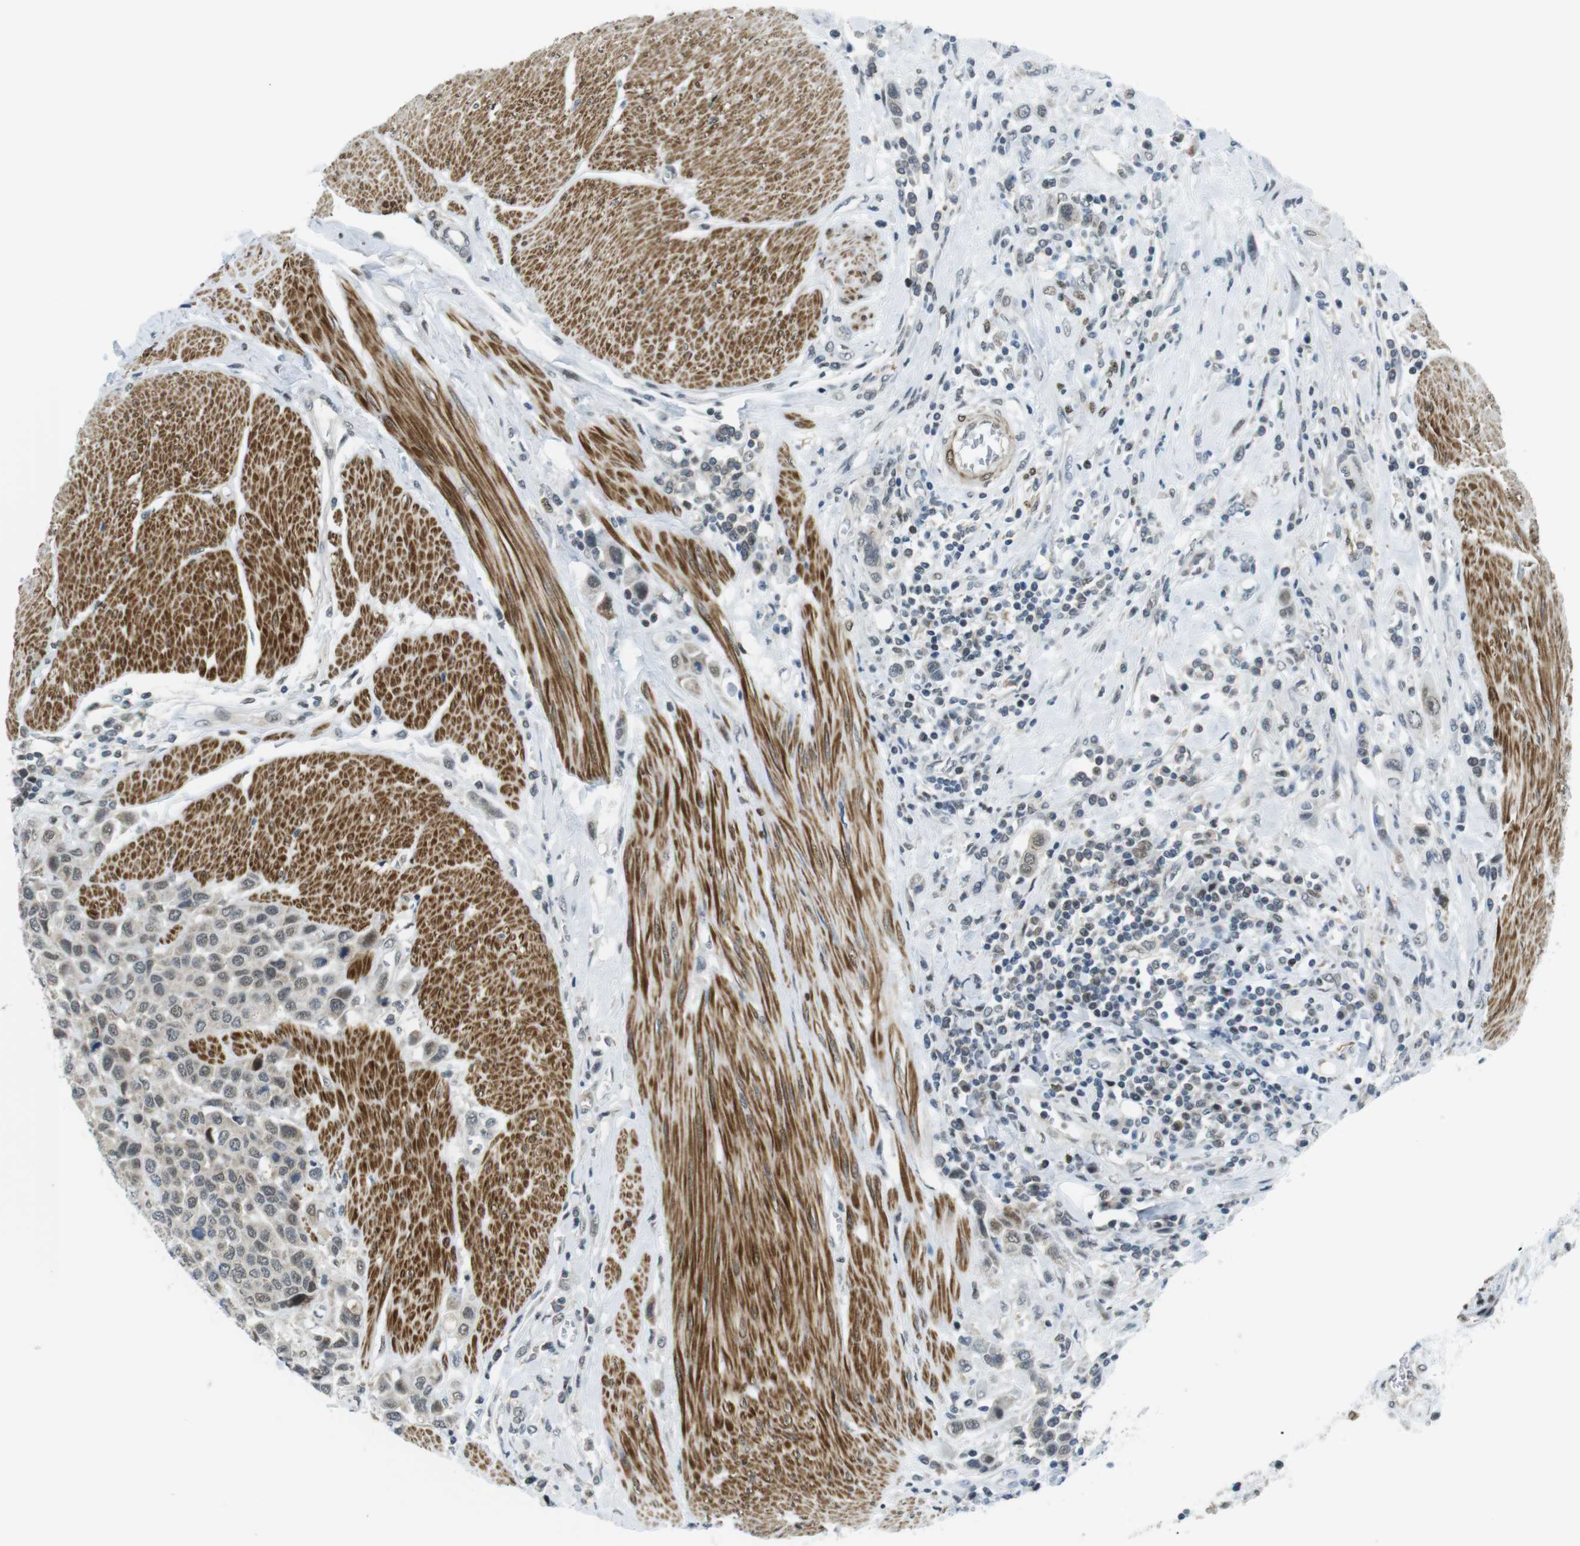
{"staining": {"intensity": "weak", "quantity": "25%-75%", "location": "nuclear"}, "tissue": "urothelial cancer", "cell_type": "Tumor cells", "image_type": "cancer", "snomed": [{"axis": "morphology", "description": "Urothelial carcinoma, High grade"}, {"axis": "topography", "description": "Urinary bladder"}], "caption": "Immunohistochemical staining of human high-grade urothelial carcinoma shows low levels of weak nuclear protein expression in approximately 25%-75% of tumor cells.", "gene": "USP7", "patient": {"sex": "male", "age": 50}}